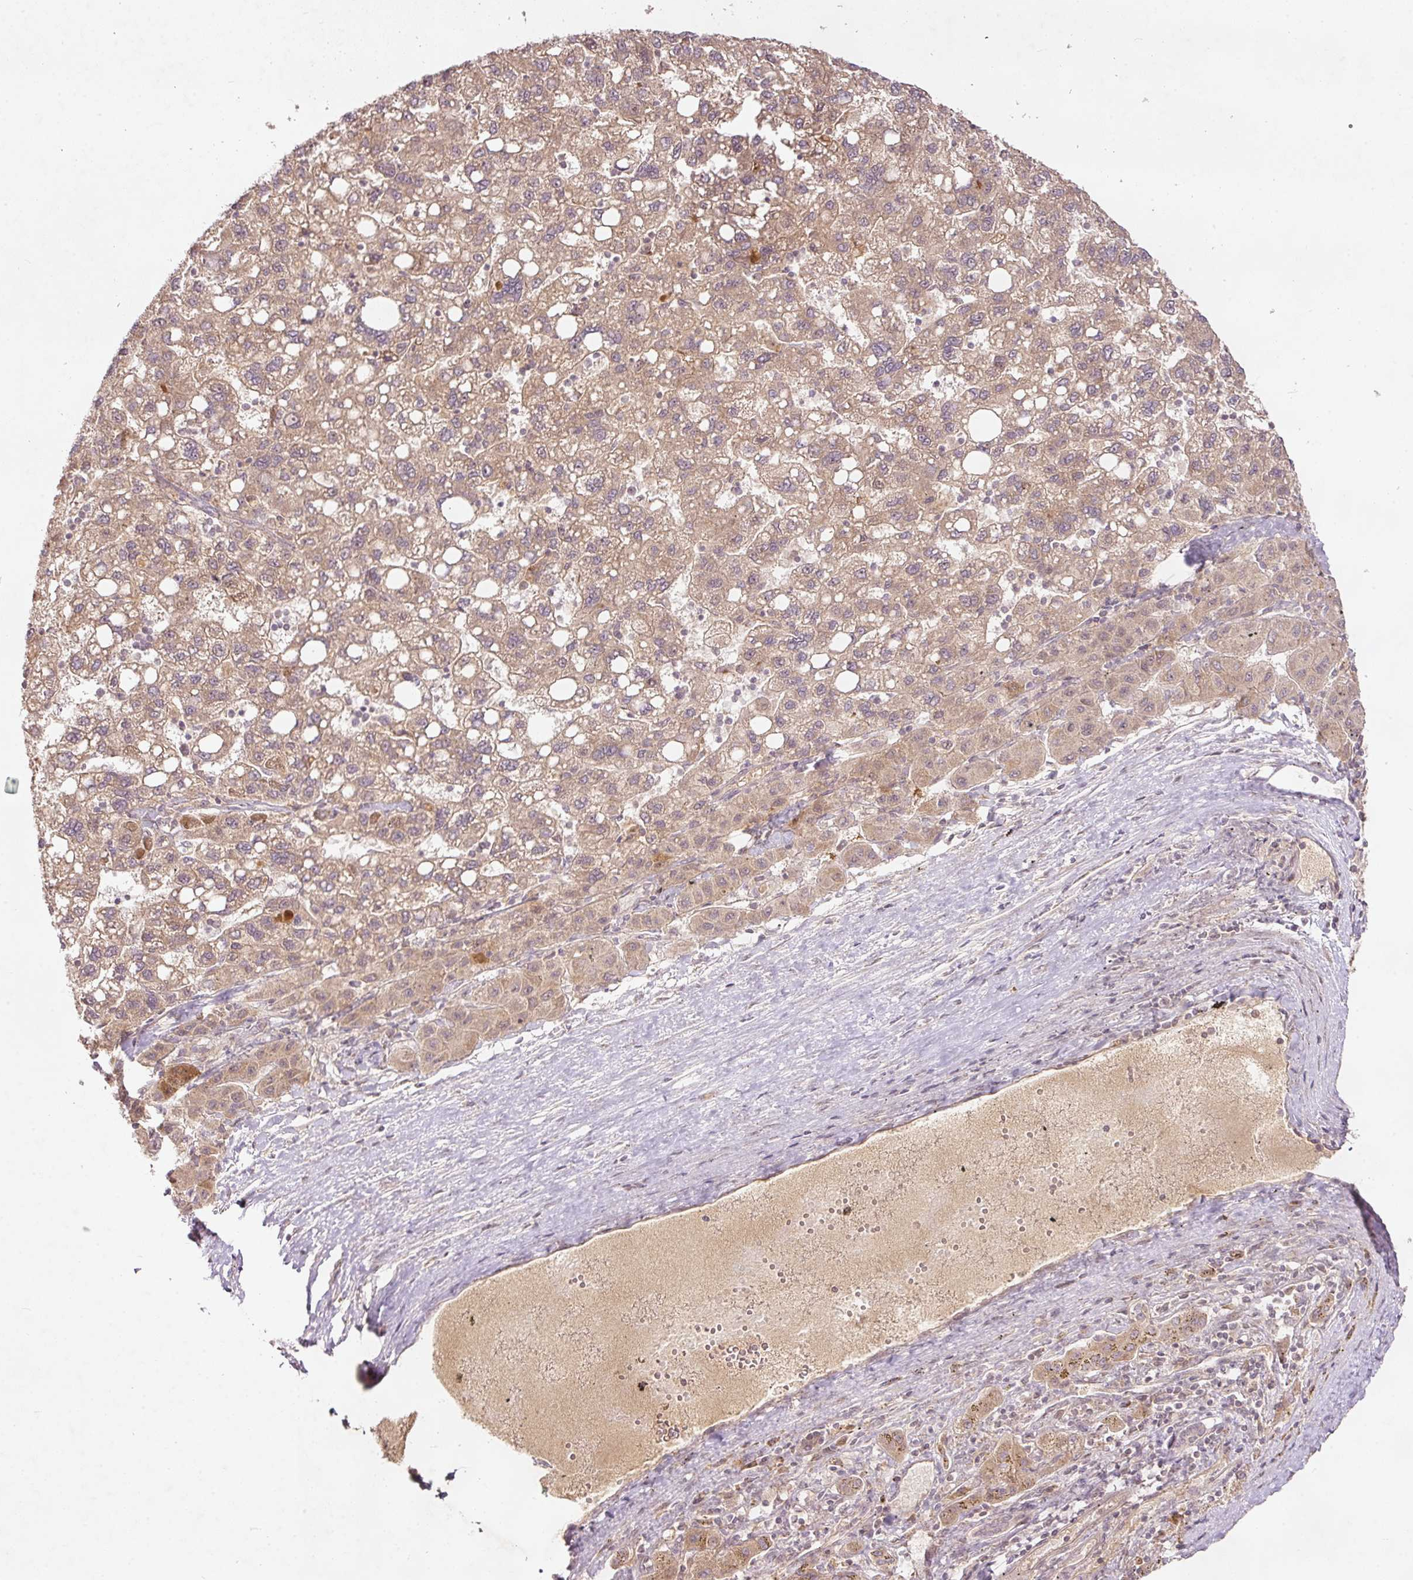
{"staining": {"intensity": "moderate", "quantity": ">75%", "location": "cytoplasmic/membranous"}, "tissue": "liver cancer", "cell_type": "Tumor cells", "image_type": "cancer", "snomed": [{"axis": "morphology", "description": "Carcinoma, Hepatocellular, NOS"}, {"axis": "topography", "description": "Liver"}], "caption": "About >75% of tumor cells in human hepatocellular carcinoma (liver) exhibit moderate cytoplasmic/membranous protein staining as visualized by brown immunohistochemical staining.", "gene": "PCDHB1", "patient": {"sex": "female", "age": 82}}